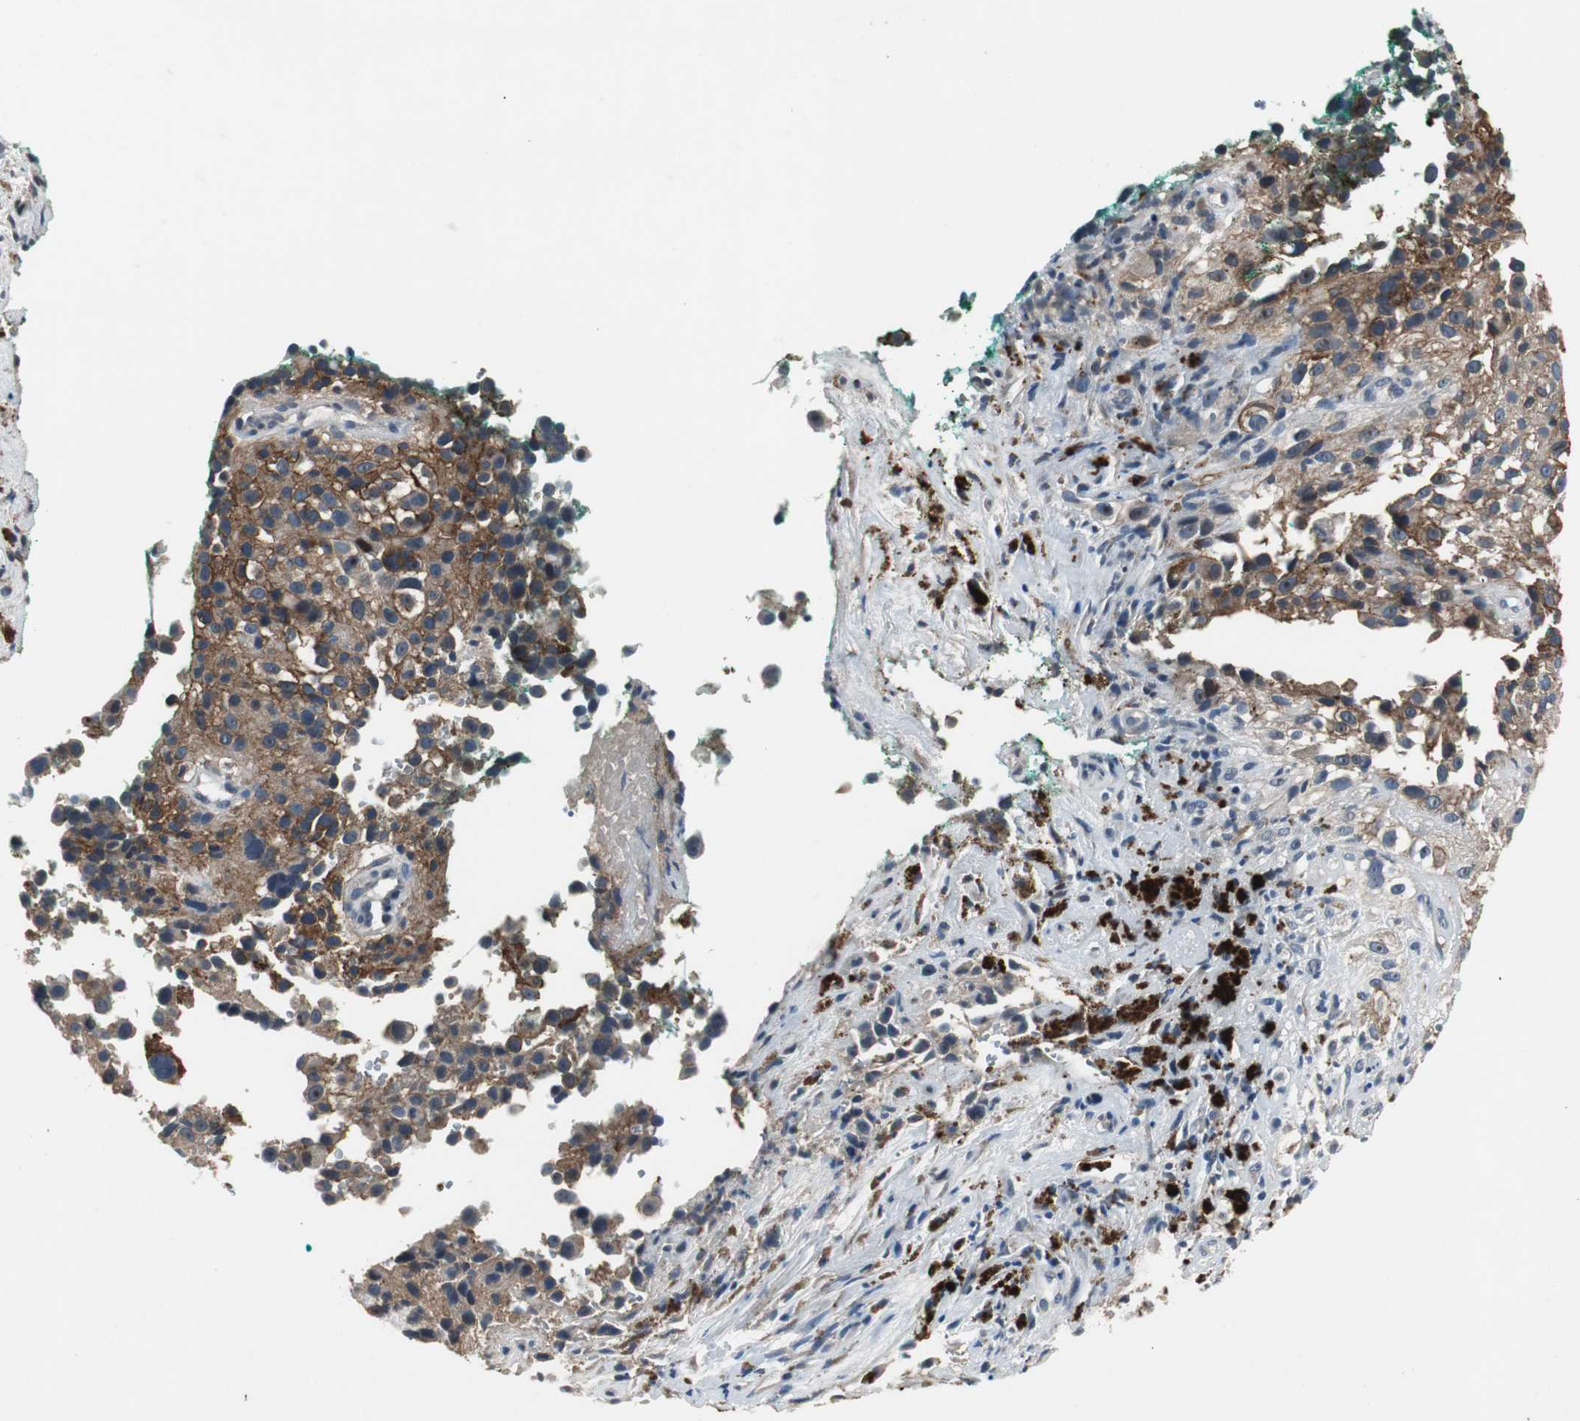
{"staining": {"intensity": "strong", "quantity": ">75%", "location": "cytoplasmic/membranous"}, "tissue": "melanoma", "cell_type": "Tumor cells", "image_type": "cancer", "snomed": [{"axis": "morphology", "description": "Necrosis, NOS"}, {"axis": "morphology", "description": "Malignant melanoma, NOS"}, {"axis": "topography", "description": "Skin"}], "caption": "Approximately >75% of tumor cells in human malignant melanoma reveal strong cytoplasmic/membranous protein positivity as visualized by brown immunohistochemical staining.", "gene": "PCYT1B", "patient": {"sex": "female", "age": 87}}